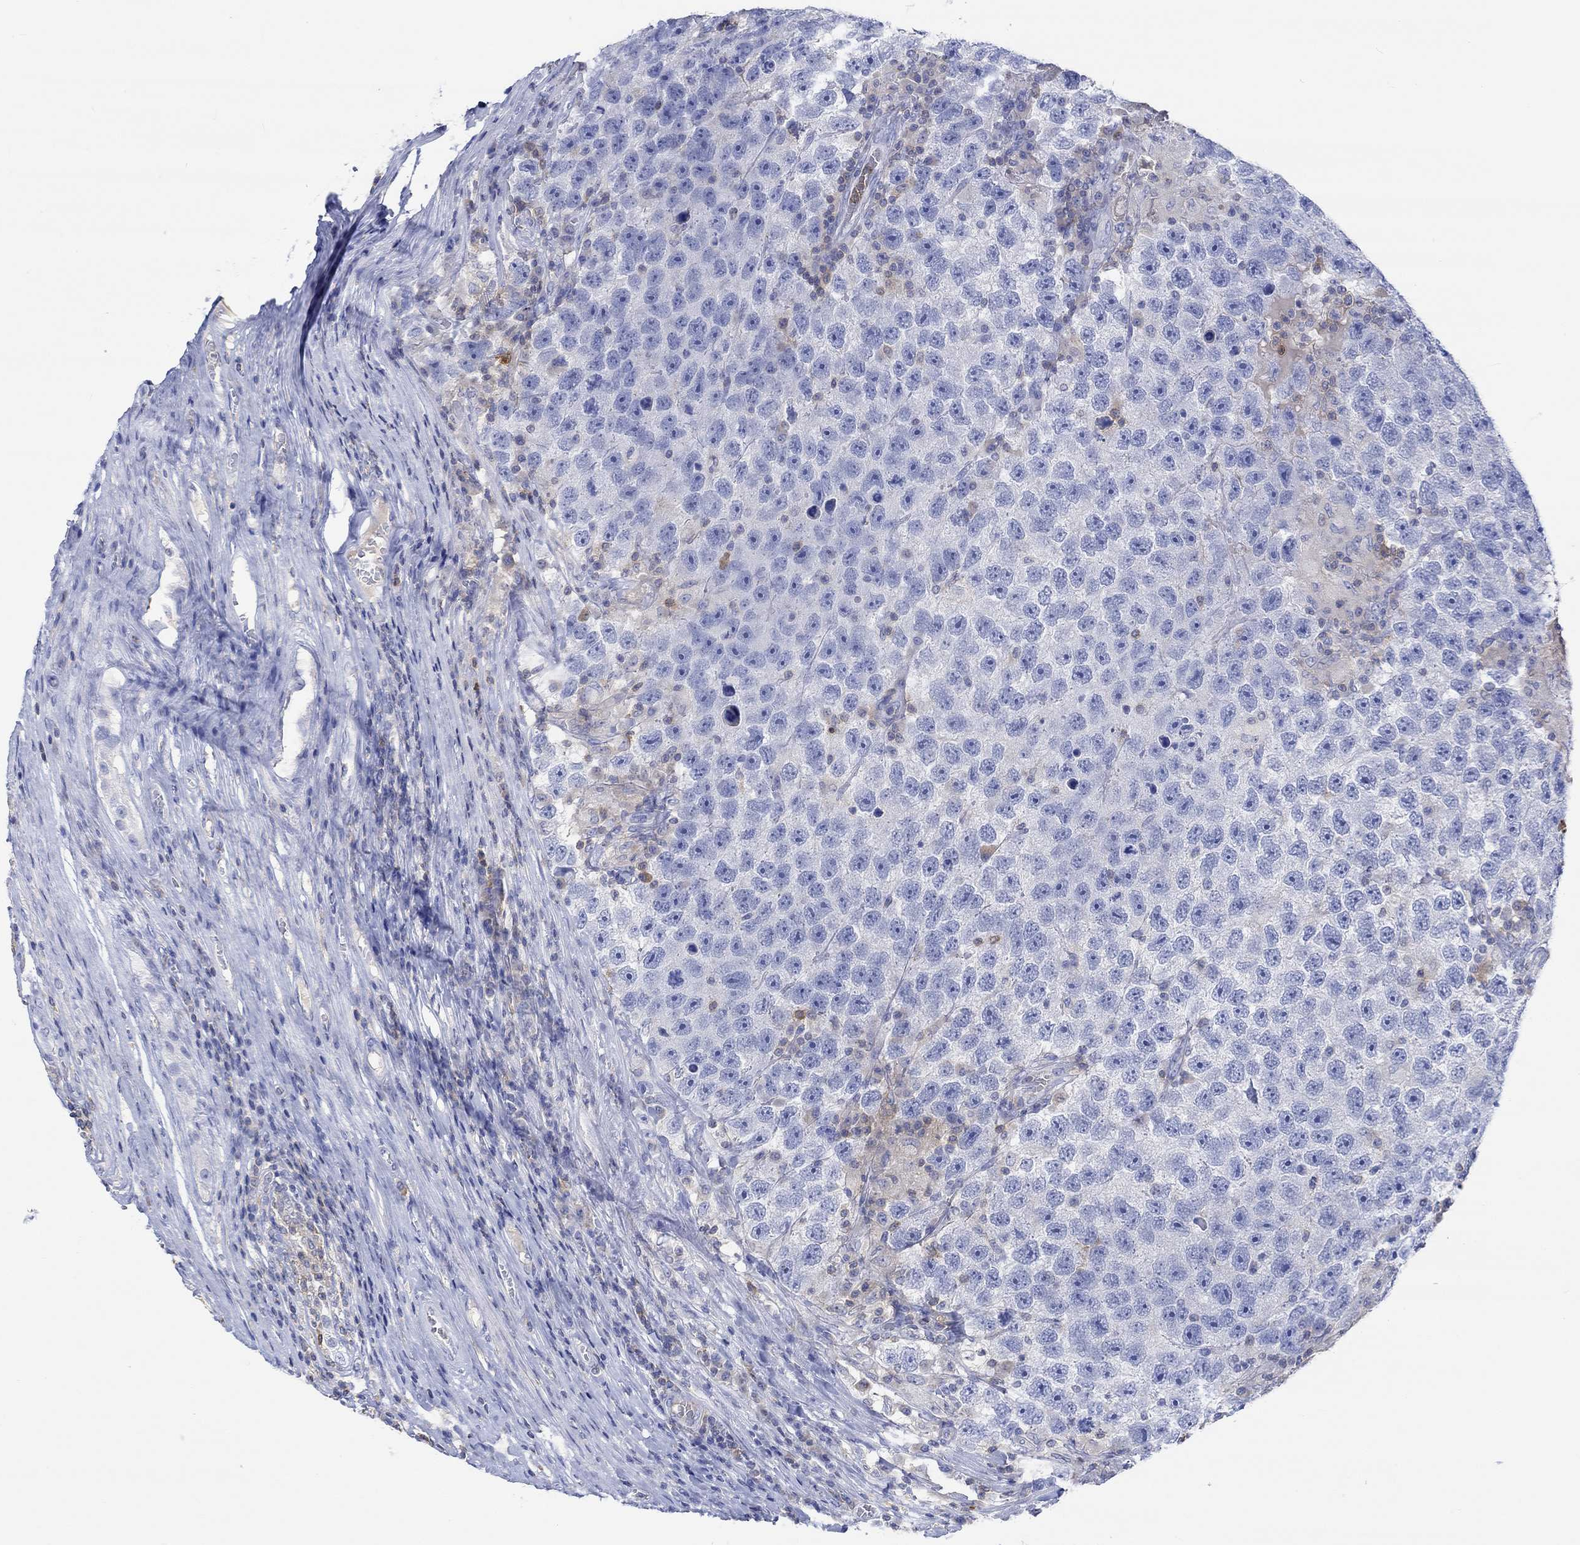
{"staining": {"intensity": "negative", "quantity": "none", "location": "none"}, "tissue": "testis cancer", "cell_type": "Tumor cells", "image_type": "cancer", "snomed": [{"axis": "morphology", "description": "Seminoma, NOS"}, {"axis": "topography", "description": "Testis"}], "caption": "This is an IHC image of testis cancer (seminoma). There is no expression in tumor cells.", "gene": "GCM1", "patient": {"sex": "male", "age": 26}}